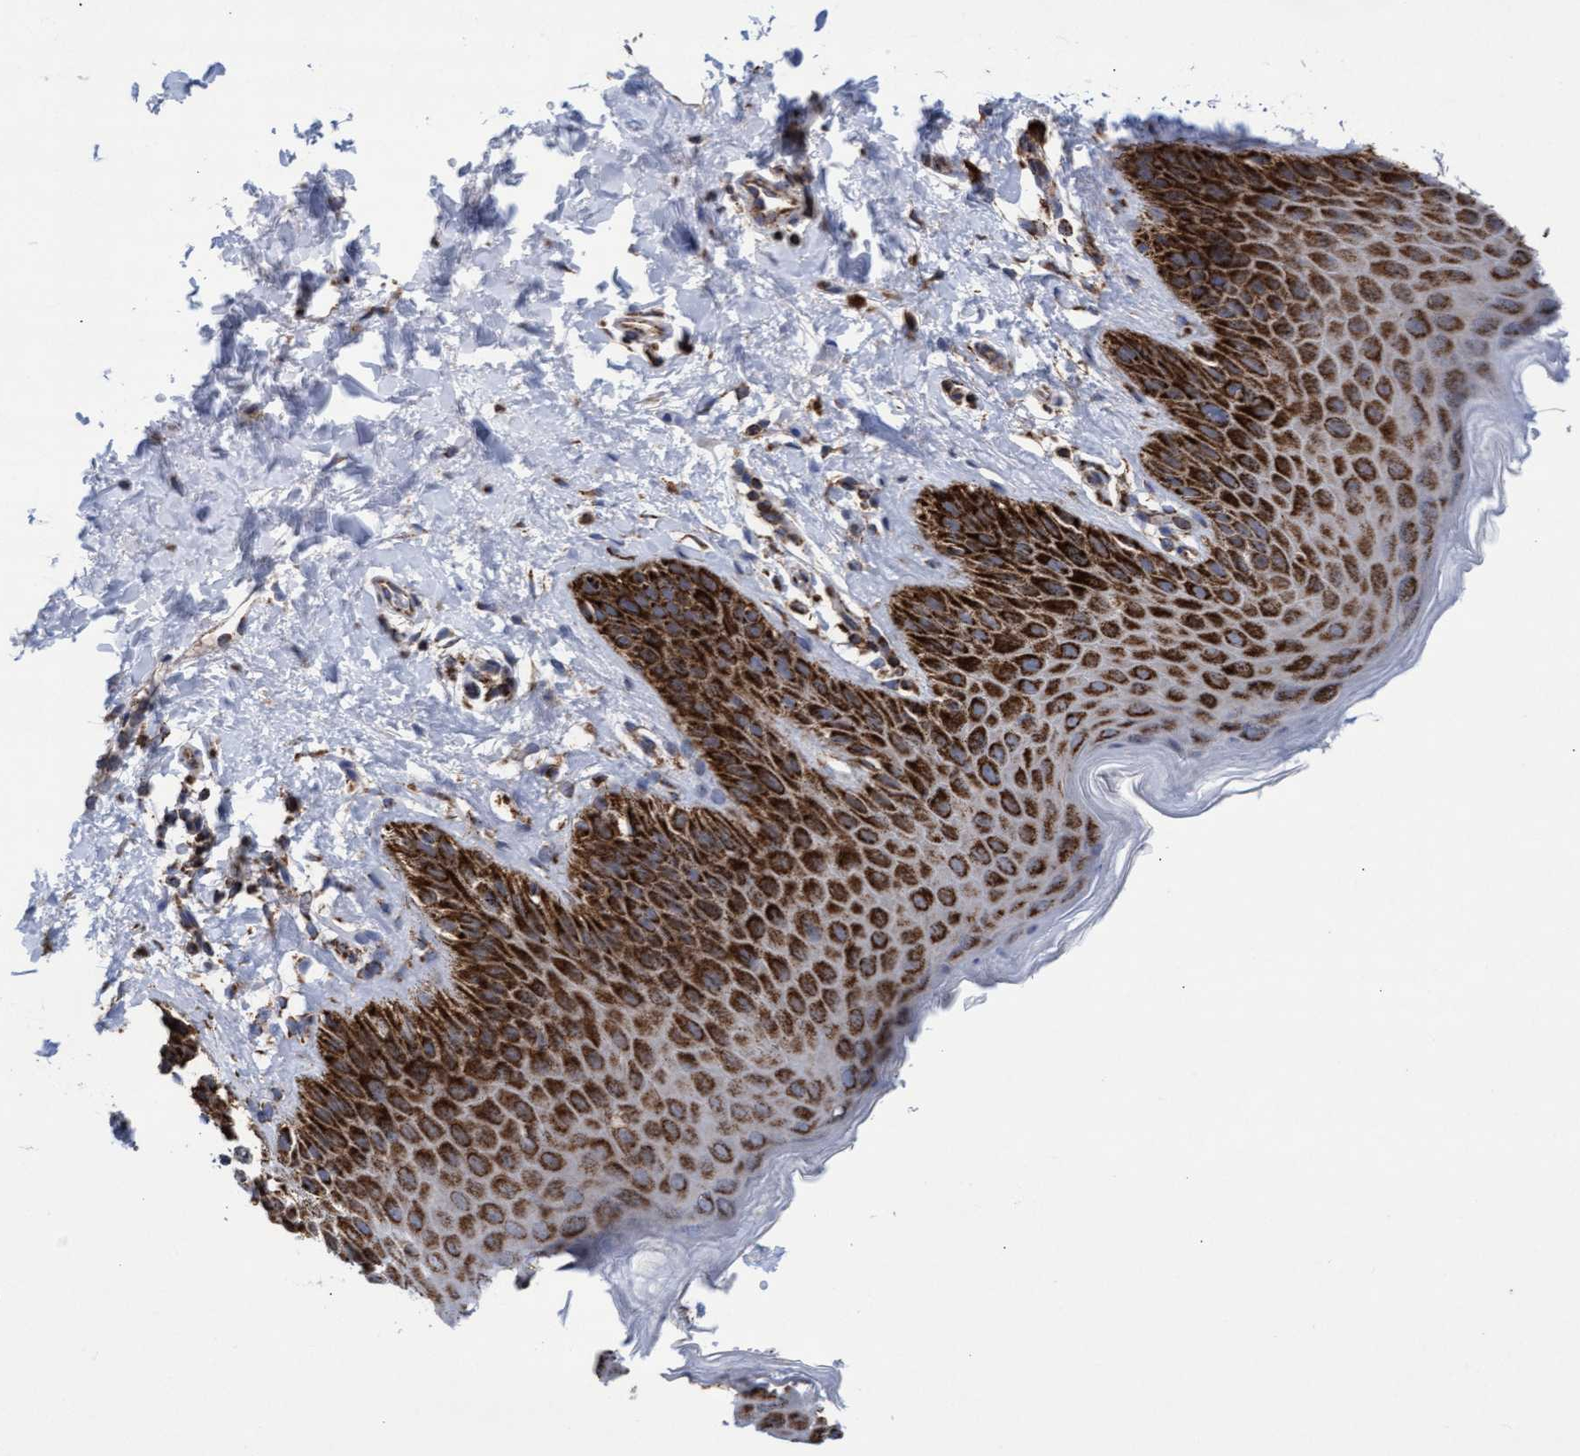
{"staining": {"intensity": "strong", "quantity": ">75%", "location": "cytoplasmic/membranous"}, "tissue": "skin", "cell_type": "Epidermal cells", "image_type": "normal", "snomed": [{"axis": "morphology", "description": "Normal tissue, NOS"}, {"axis": "topography", "description": "Anal"}, {"axis": "topography", "description": "Peripheral nerve tissue"}], "caption": "Protein staining exhibits strong cytoplasmic/membranous positivity in about >75% of epidermal cells in benign skin.", "gene": "MRPL38", "patient": {"sex": "male", "age": 44}}